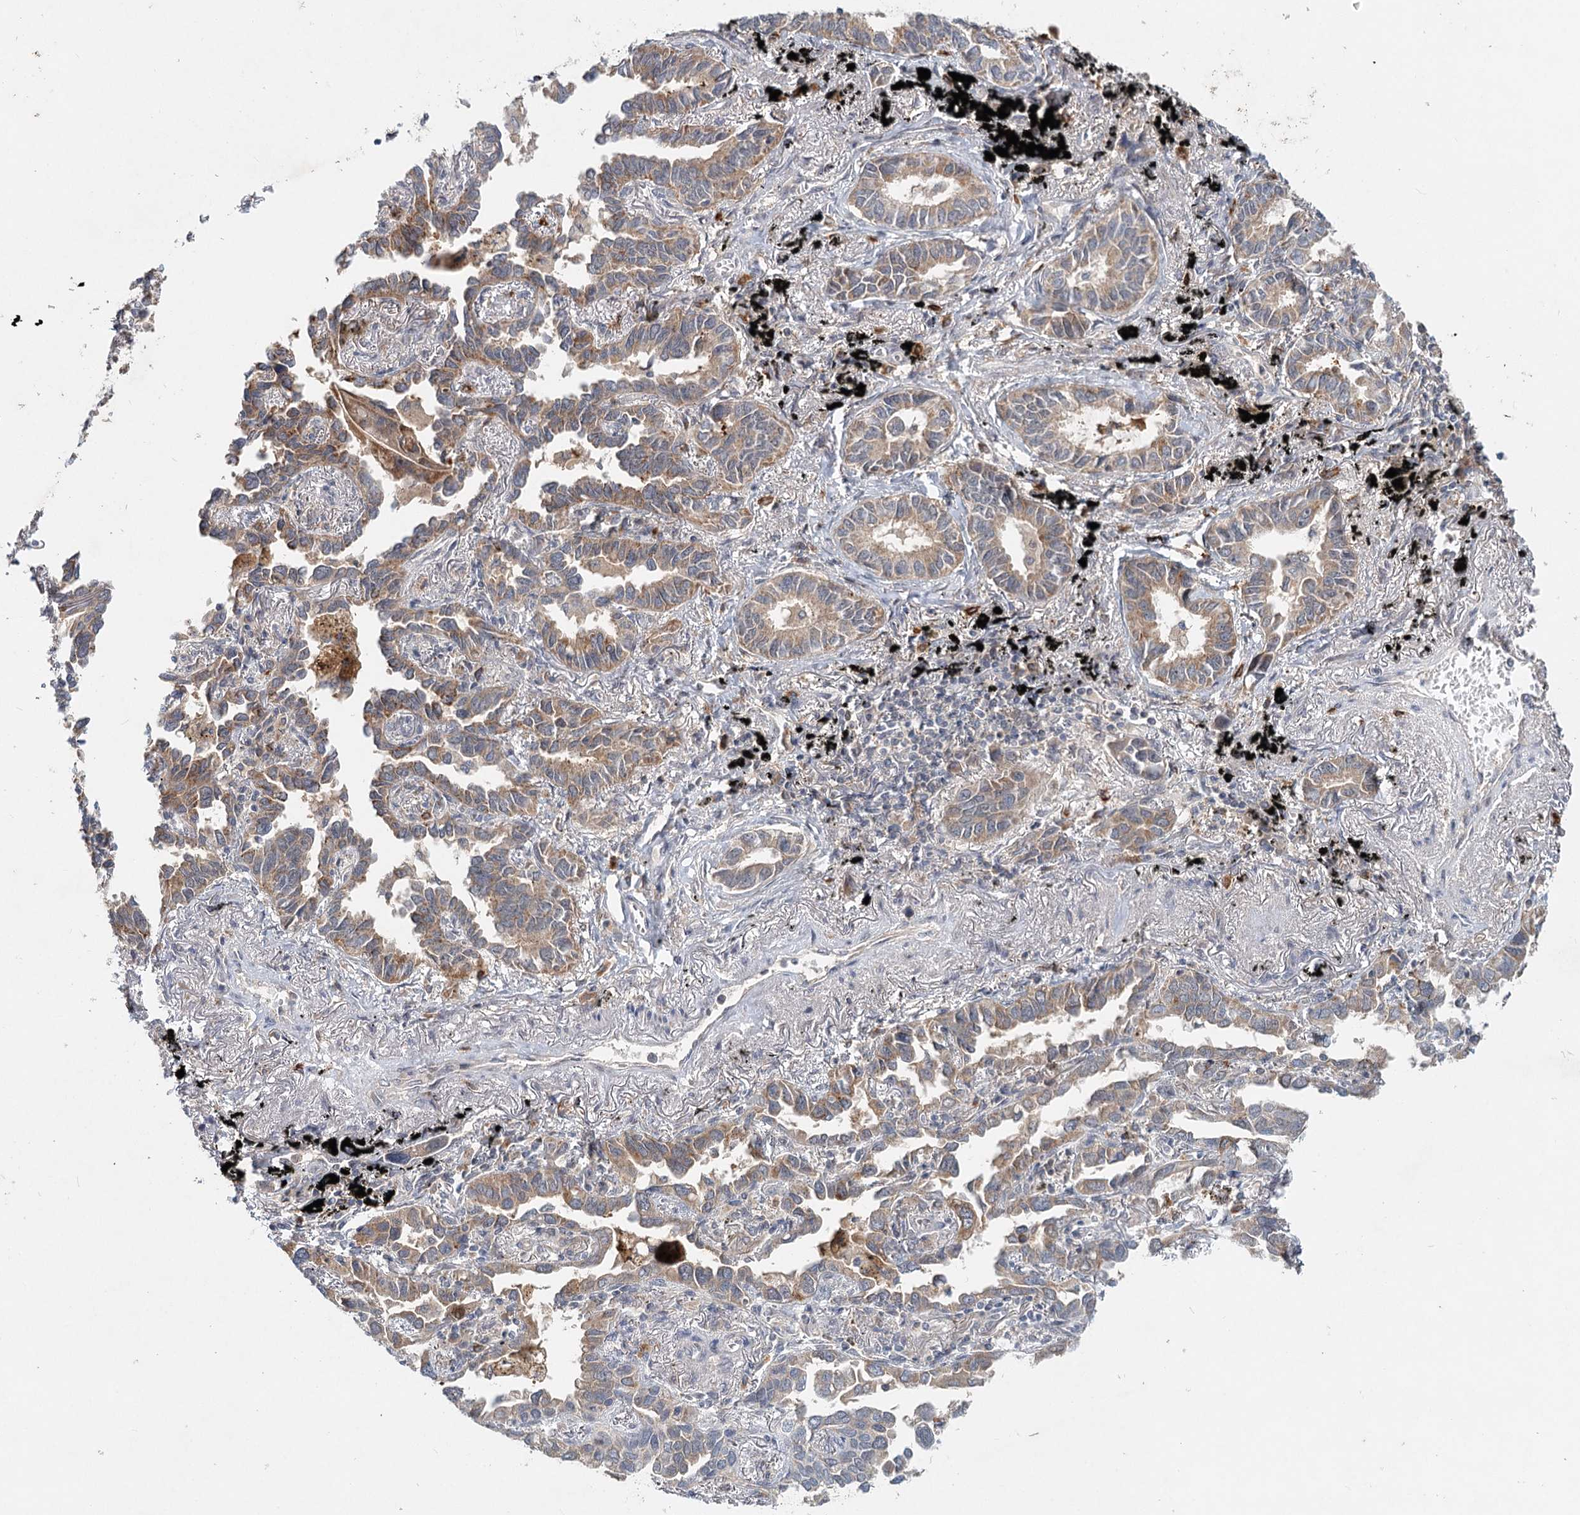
{"staining": {"intensity": "moderate", "quantity": "25%-75%", "location": "cytoplasmic/membranous"}, "tissue": "lung cancer", "cell_type": "Tumor cells", "image_type": "cancer", "snomed": [{"axis": "morphology", "description": "Adenocarcinoma, NOS"}, {"axis": "topography", "description": "Lung"}], "caption": "Protein expression analysis of human lung cancer reveals moderate cytoplasmic/membranous positivity in approximately 25%-75% of tumor cells.", "gene": "AP3B1", "patient": {"sex": "male", "age": 67}}